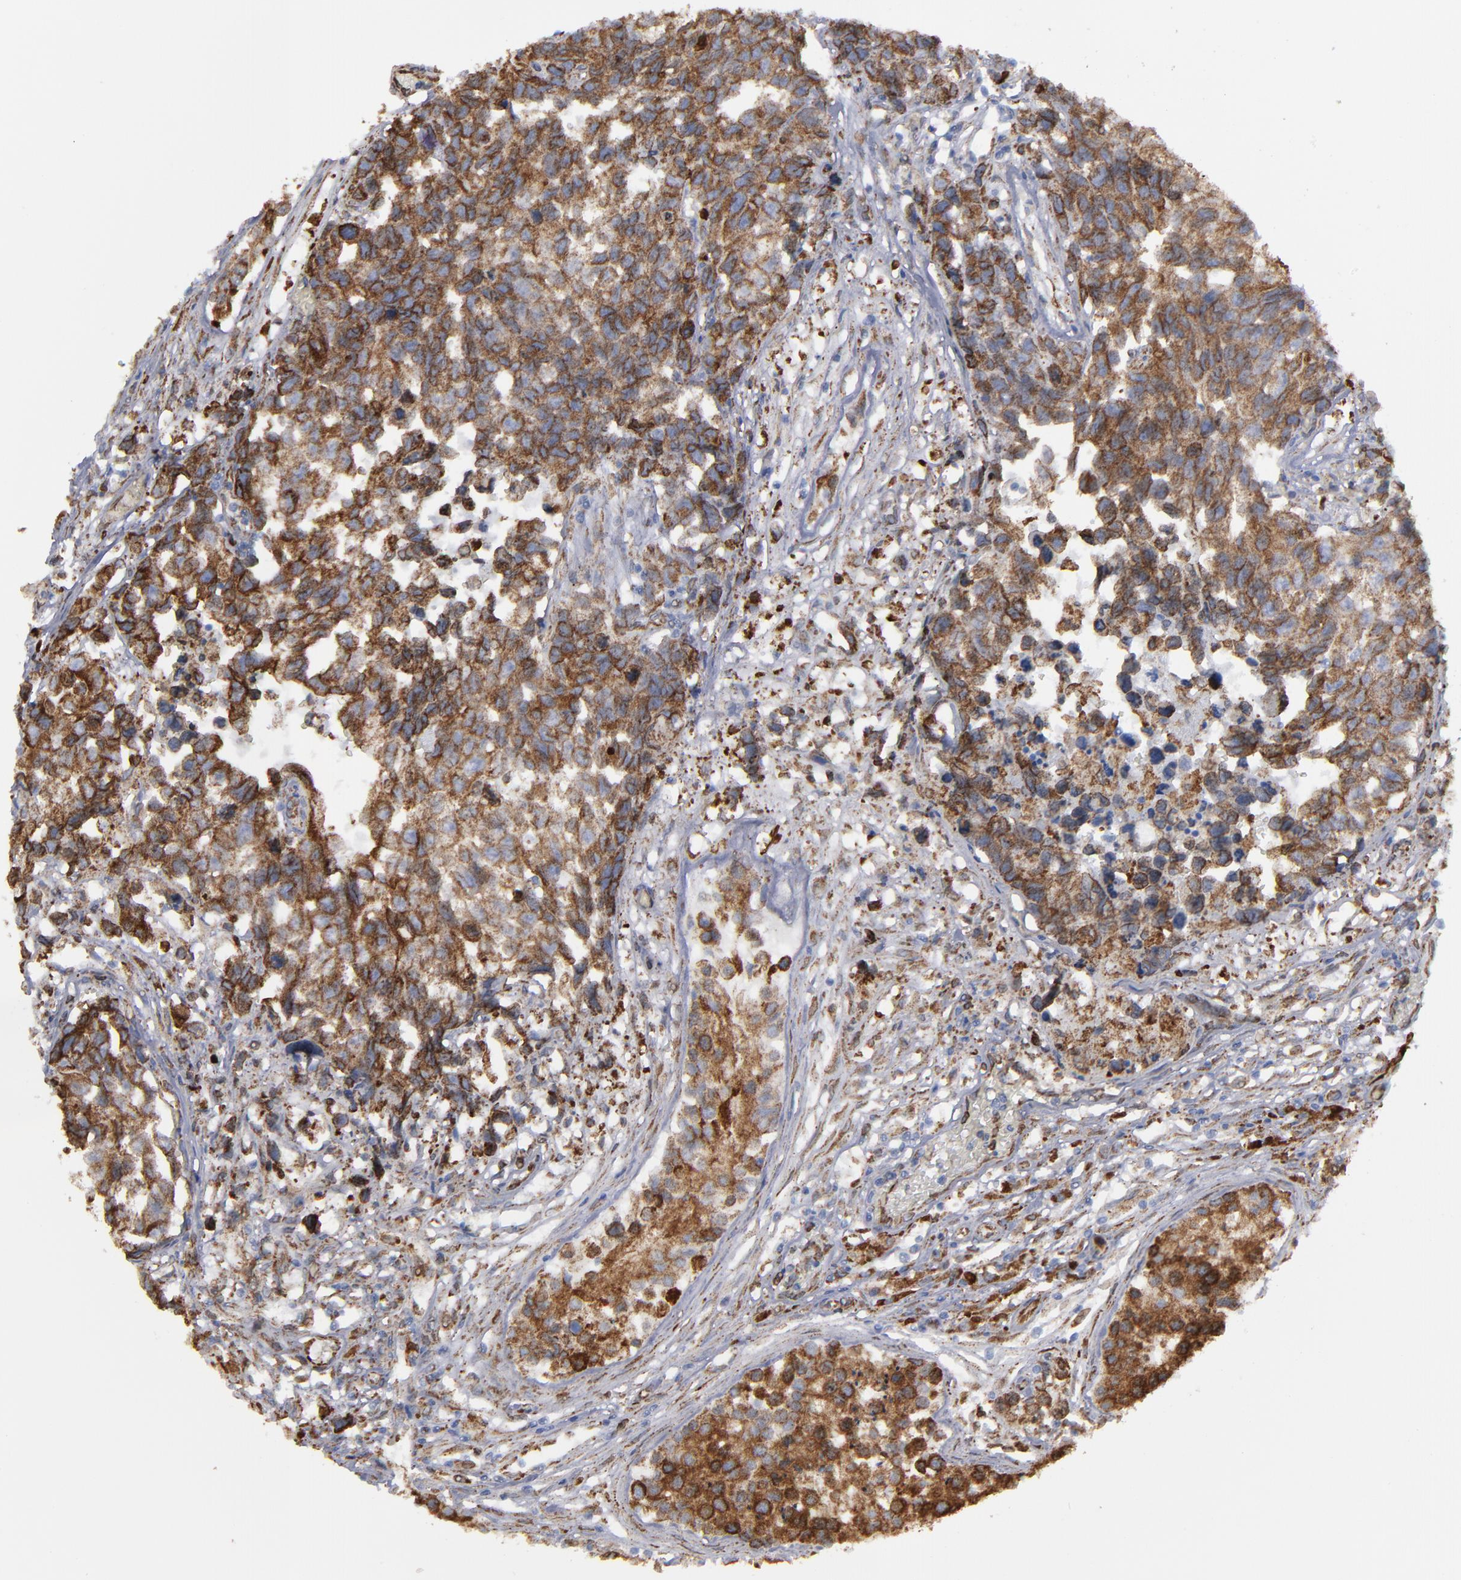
{"staining": {"intensity": "strong", "quantity": ">75%", "location": "cytoplasmic/membranous"}, "tissue": "testis cancer", "cell_type": "Tumor cells", "image_type": "cancer", "snomed": [{"axis": "morphology", "description": "Carcinoma, Embryonal, NOS"}, {"axis": "topography", "description": "Testis"}], "caption": "A high-resolution image shows immunohistochemistry staining of testis cancer (embryonal carcinoma), which displays strong cytoplasmic/membranous expression in about >75% of tumor cells.", "gene": "ERLIN2", "patient": {"sex": "male", "age": 31}}